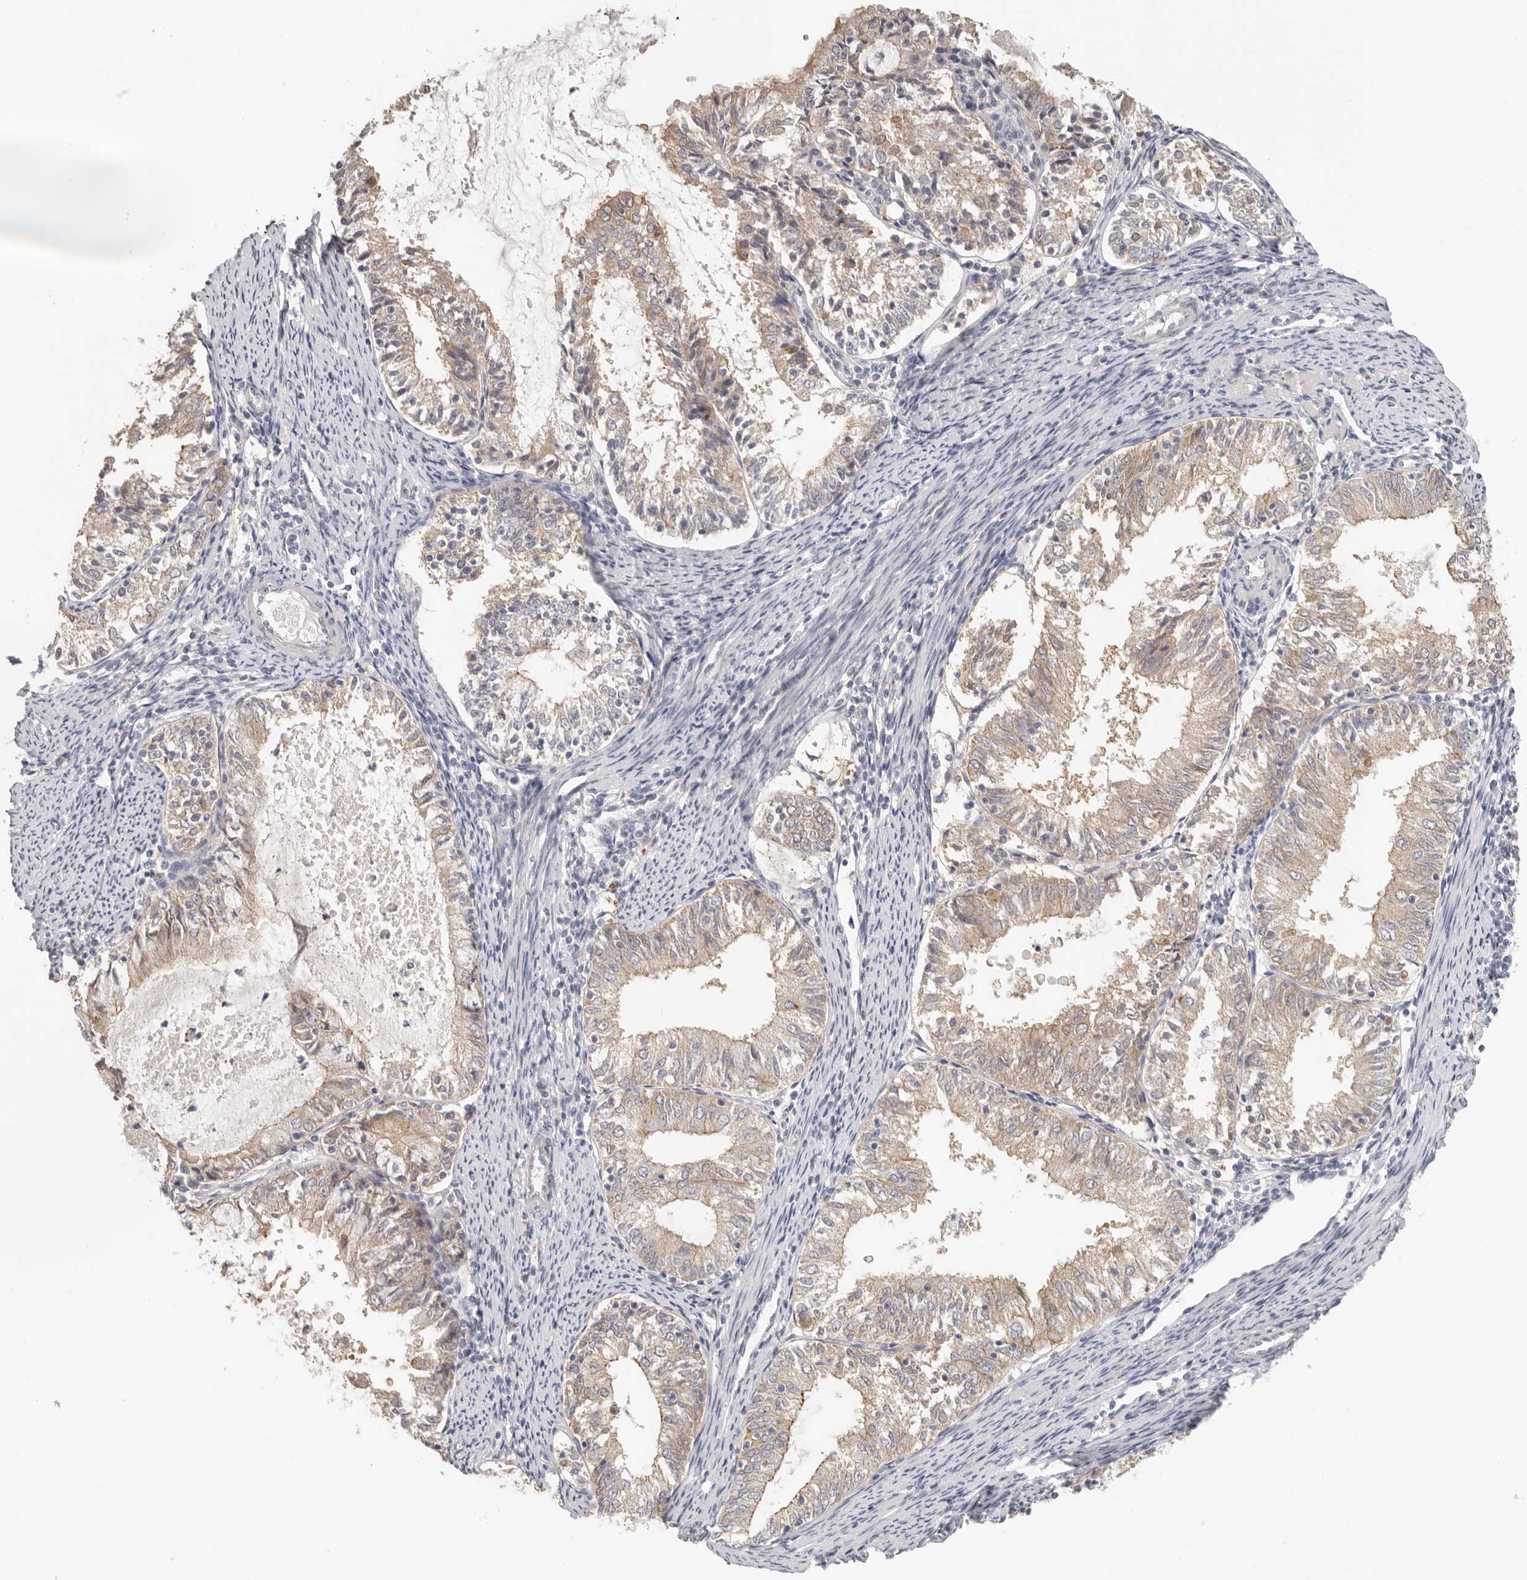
{"staining": {"intensity": "weak", "quantity": ">75%", "location": "cytoplasmic/membranous"}, "tissue": "endometrial cancer", "cell_type": "Tumor cells", "image_type": "cancer", "snomed": [{"axis": "morphology", "description": "Adenocarcinoma, NOS"}, {"axis": "topography", "description": "Endometrium"}], "caption": "Endometrial cancer was stained to show a protein in brown. There is low levels of weak cytoplasmic/membranous positivity in approximately >75% of tumor cells. Nuclei are stained in blue.", "gene": "ANXA9", "patient": {"sex": "female", "age": 57}}